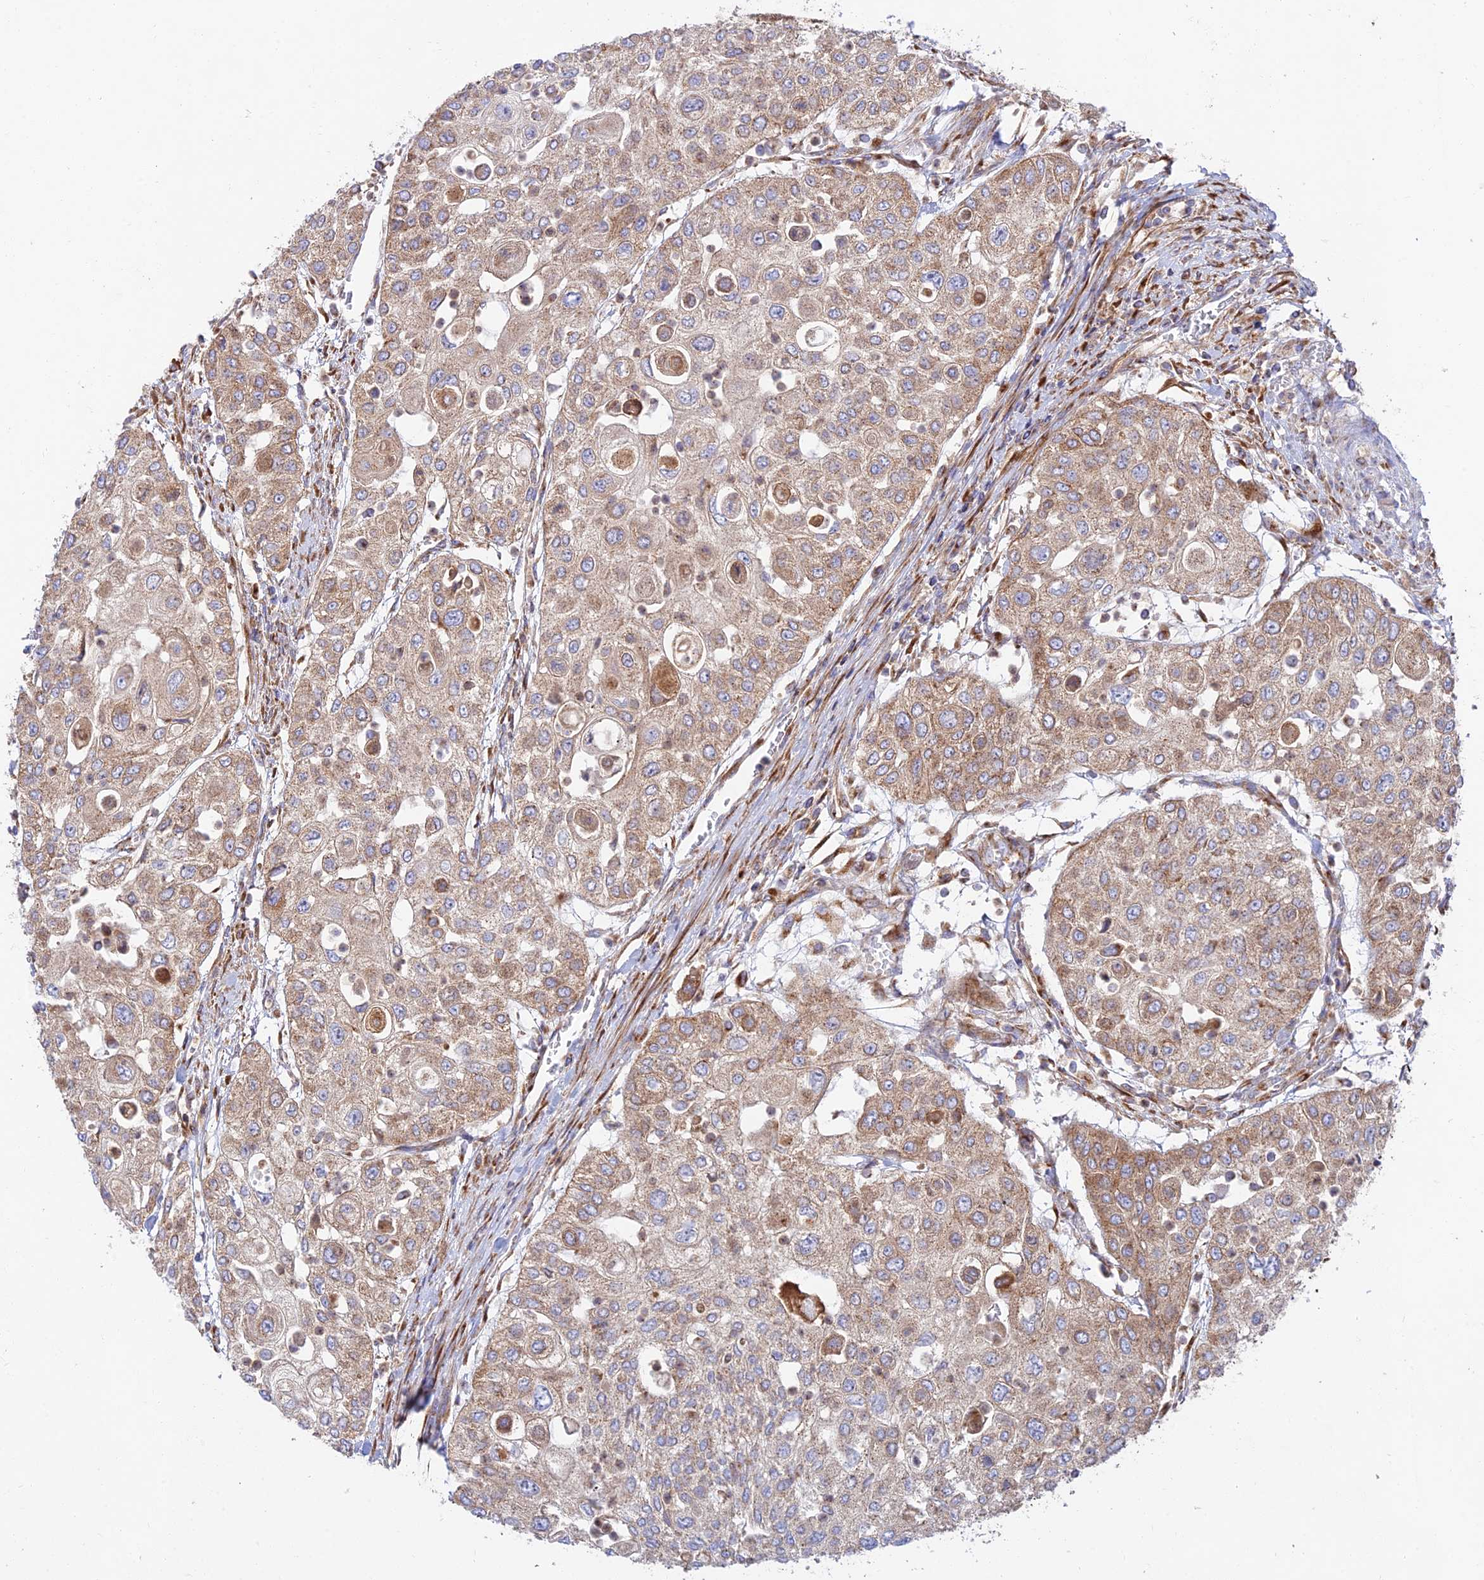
{"staining": {"intensity": "weak", "quantity": ">75%", "location": "cytoplasmic/membranous"}, "tissue": "urothelial cancer", "cell_type": "Tumor cells", "image_type": "cancer", "snomed": [{"axis": "morphology", "description": "Urothelial carcinoma, High grade"}, {"axis": "topography", "description": "Urinary bladder"}], "caption": "DAB (3,3'-diaminobenzidine) immunohistochemical staining of urothelial carcinoma (high-grade) shows weak cytoplasmic/membranous protein positivity in about >75% of tumor cells. The staining was performed using DAB (3,3'-diaminobenzidine), with brown indicating positive protein expression. Nuclei are stained blue with hematoxylin.", "gene": "GOLGA3", "patient": {"sex": "female", "age": 79}}